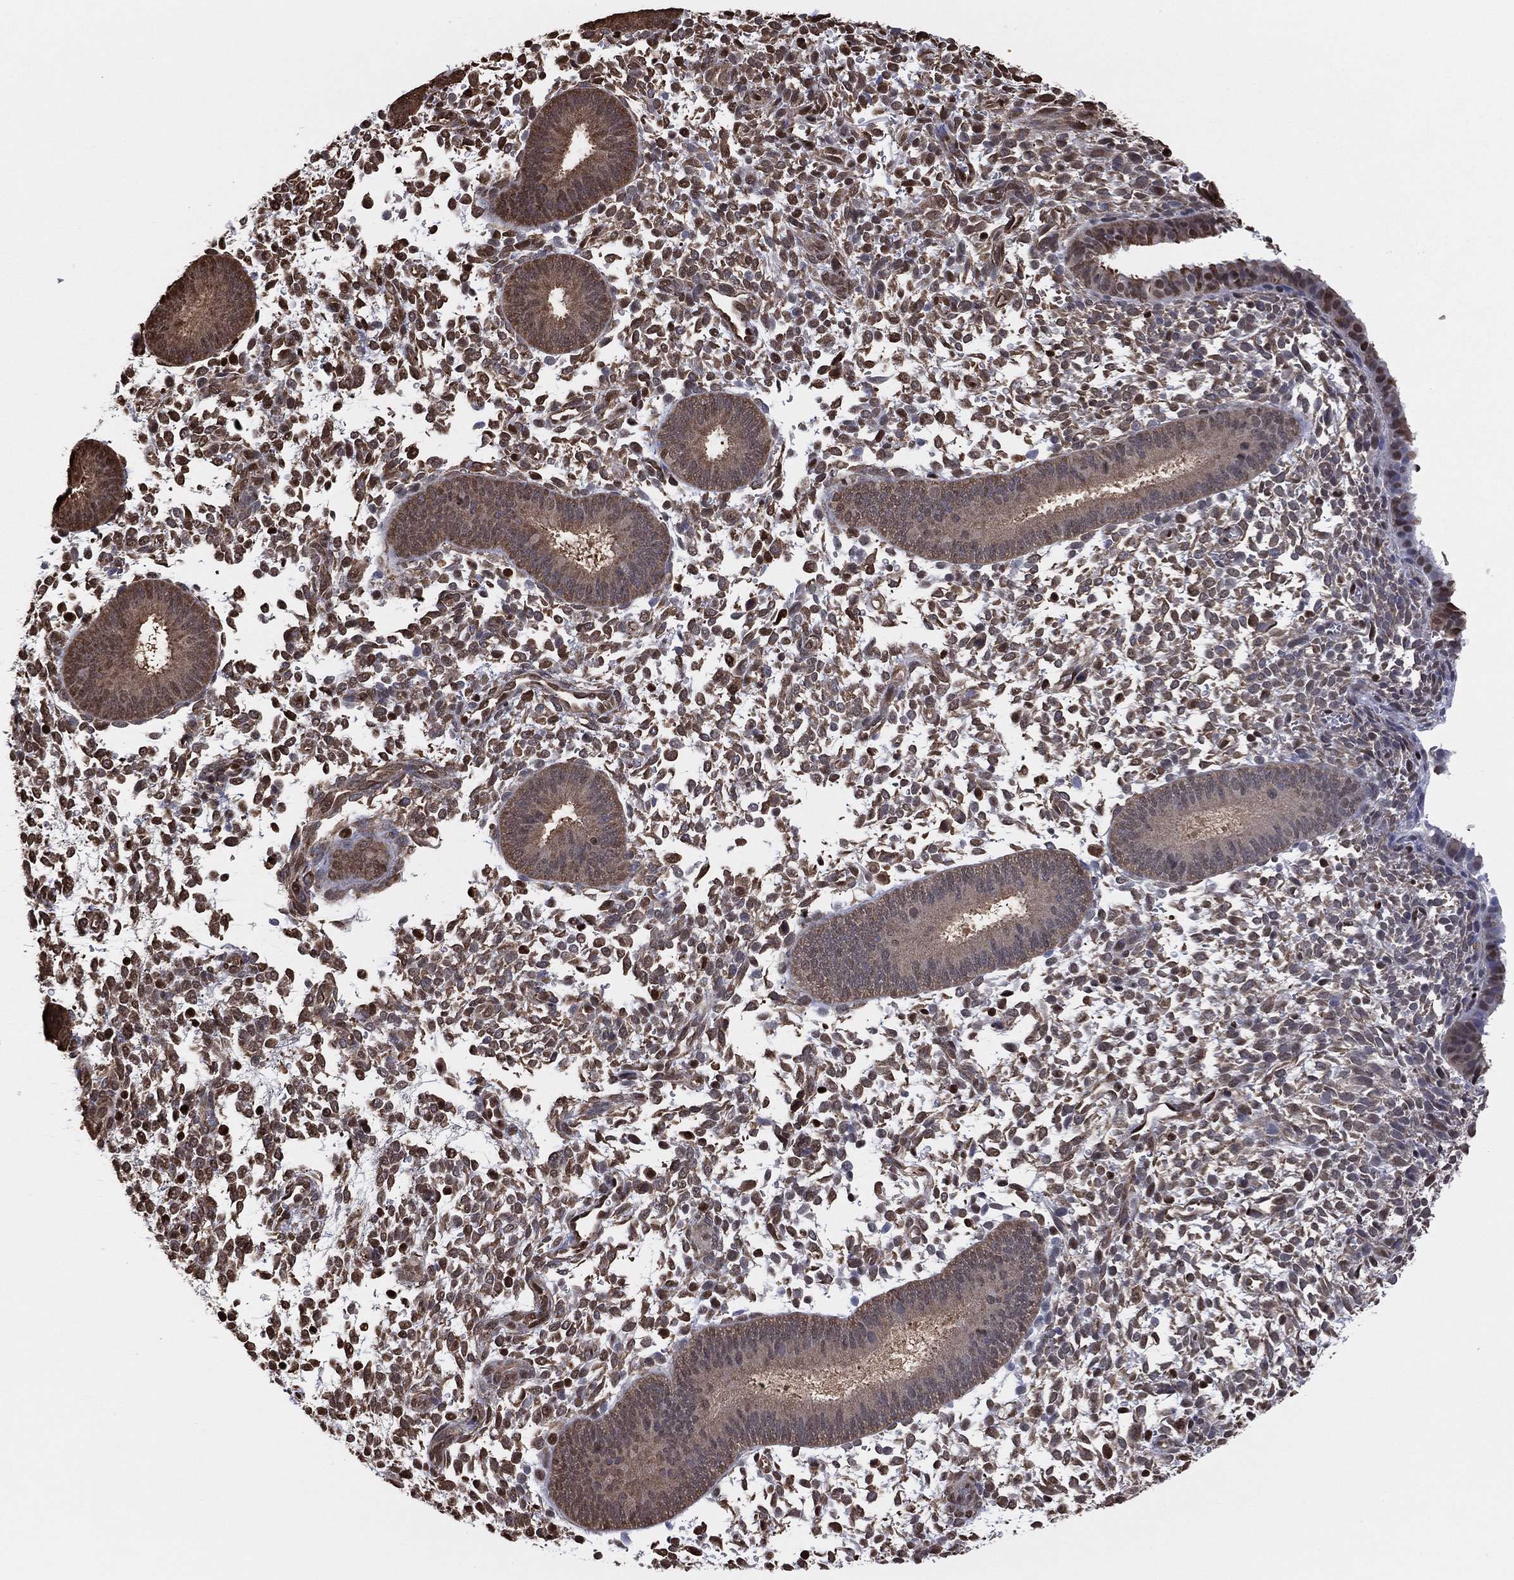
{"staining": {"intensity": "moderate", "quantity": "25%-75%", "location": "nuclear"}, "tissue": "endometrium", "cell_type": "Cells in endometrial stroma", "image_type": "normal", "snomed": [{"axis": "morphology", "description": "Normal tissue, NOS"}, {"axis": "topography", "description": "Endometrium"}], "caption": "Protein positivity by immunohistochemistry displays moderate nuclear staining in about 25%-75% of cells in endometrial stroma in unremarkable endometrium. The protein of interest is stained brown, and the nuclei are stained in blue (DAB IHC with brightfield microscopy, high magnification).", "gene": "GAPDH", "patient": {"sex": "female", "age": 39}}